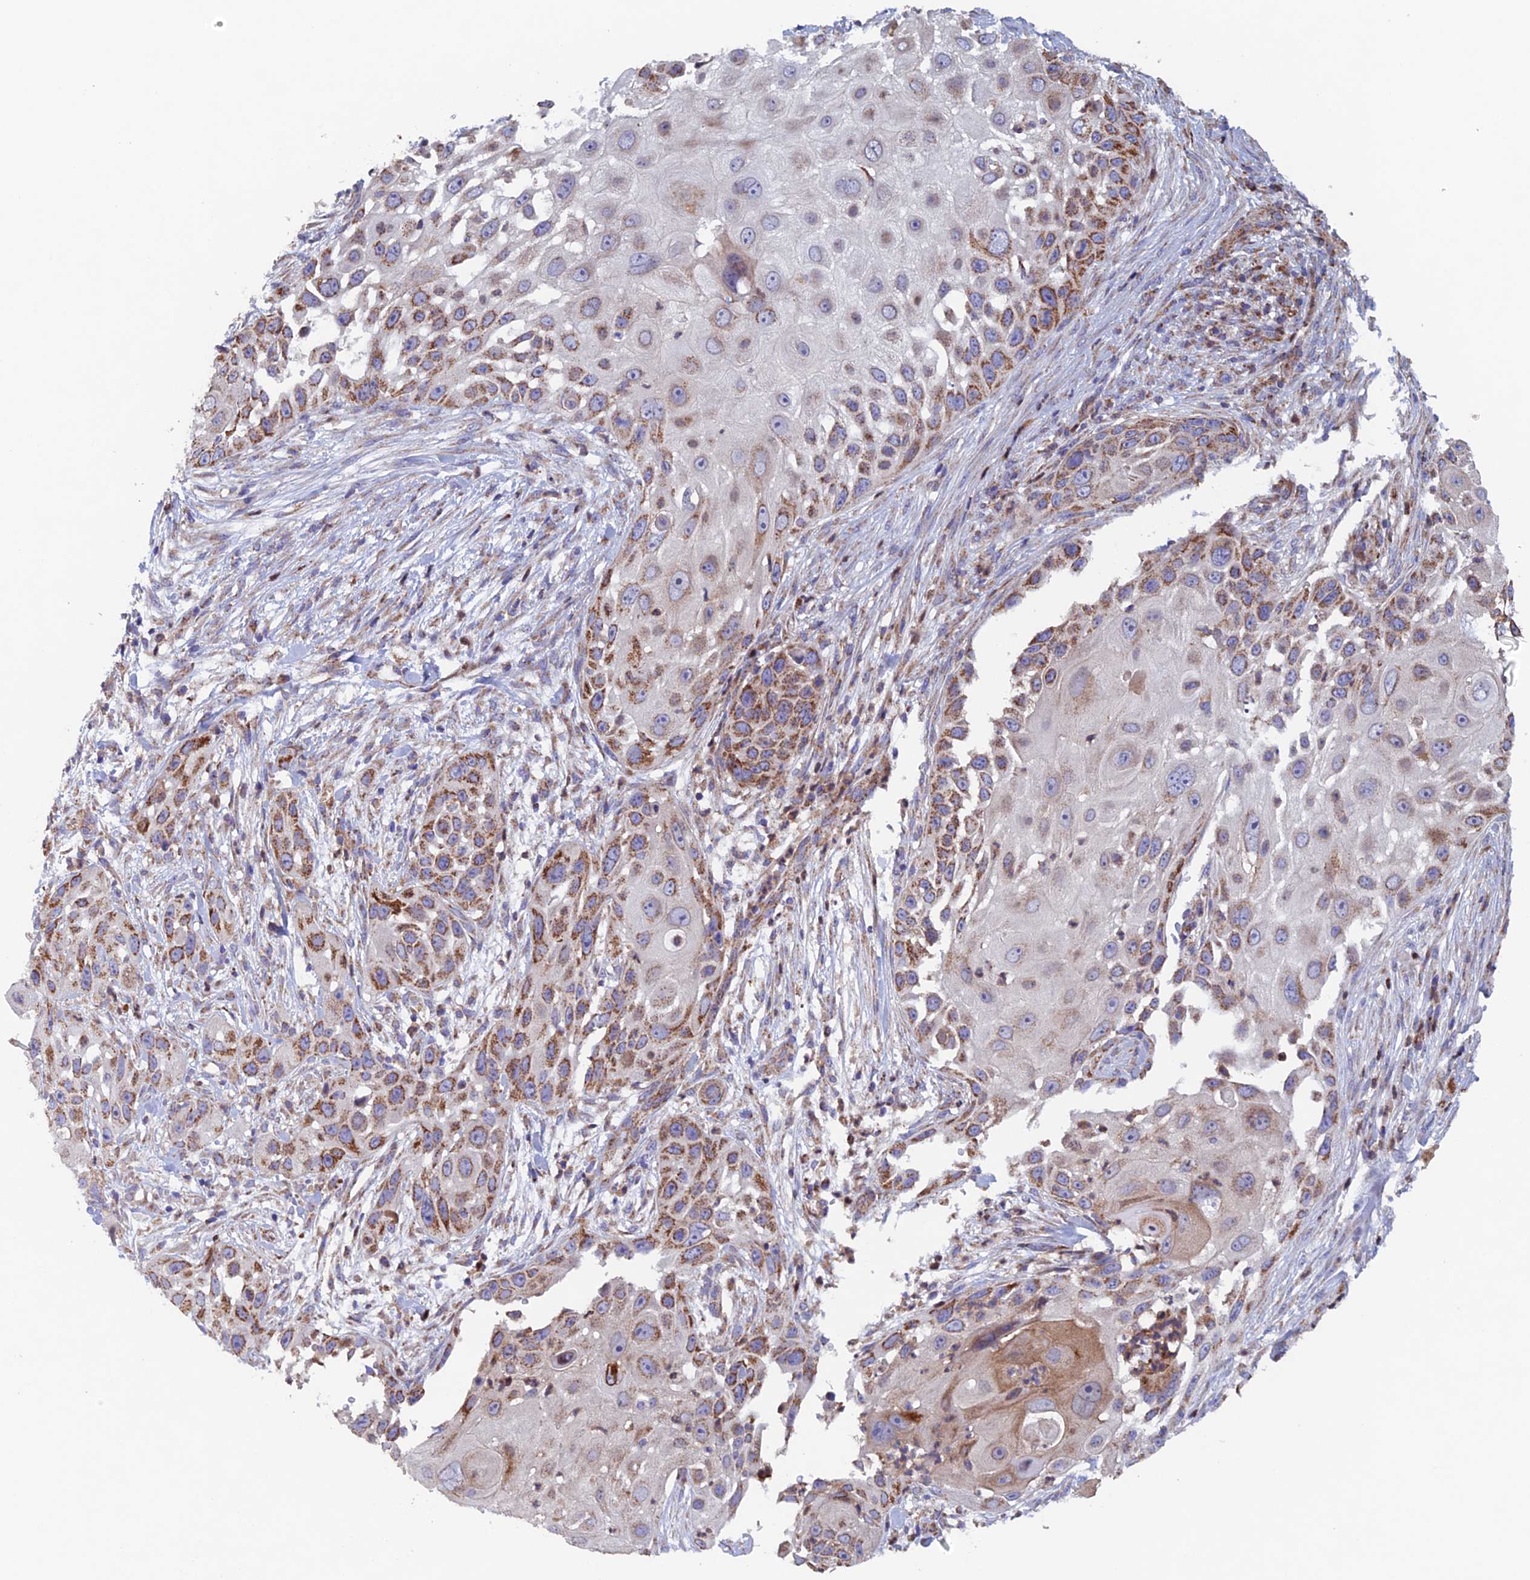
{"staining": {"intensity": "moderate", "quantity": "25%-75%", "location": "cytoplasmic/membranous"}, "tissue": "skin cancer", "cell_type": "Tumor cells", "image_type": "cancer", "snomed": [{"axis": "morphology", "description": "Squamous cell carcinoma, NOS"}, {"axis": "topography", "description": "Skin"}], "caption": "Skin cancer (squamous cell carcinoma) was stained to show a protein in brown. There is medium levels of moderate cytoplasmic/membranous positivity in about 25%-75% of tumor cells.", "gene": "MRPL1", "patient": {"sex": "female", "age": 44}}